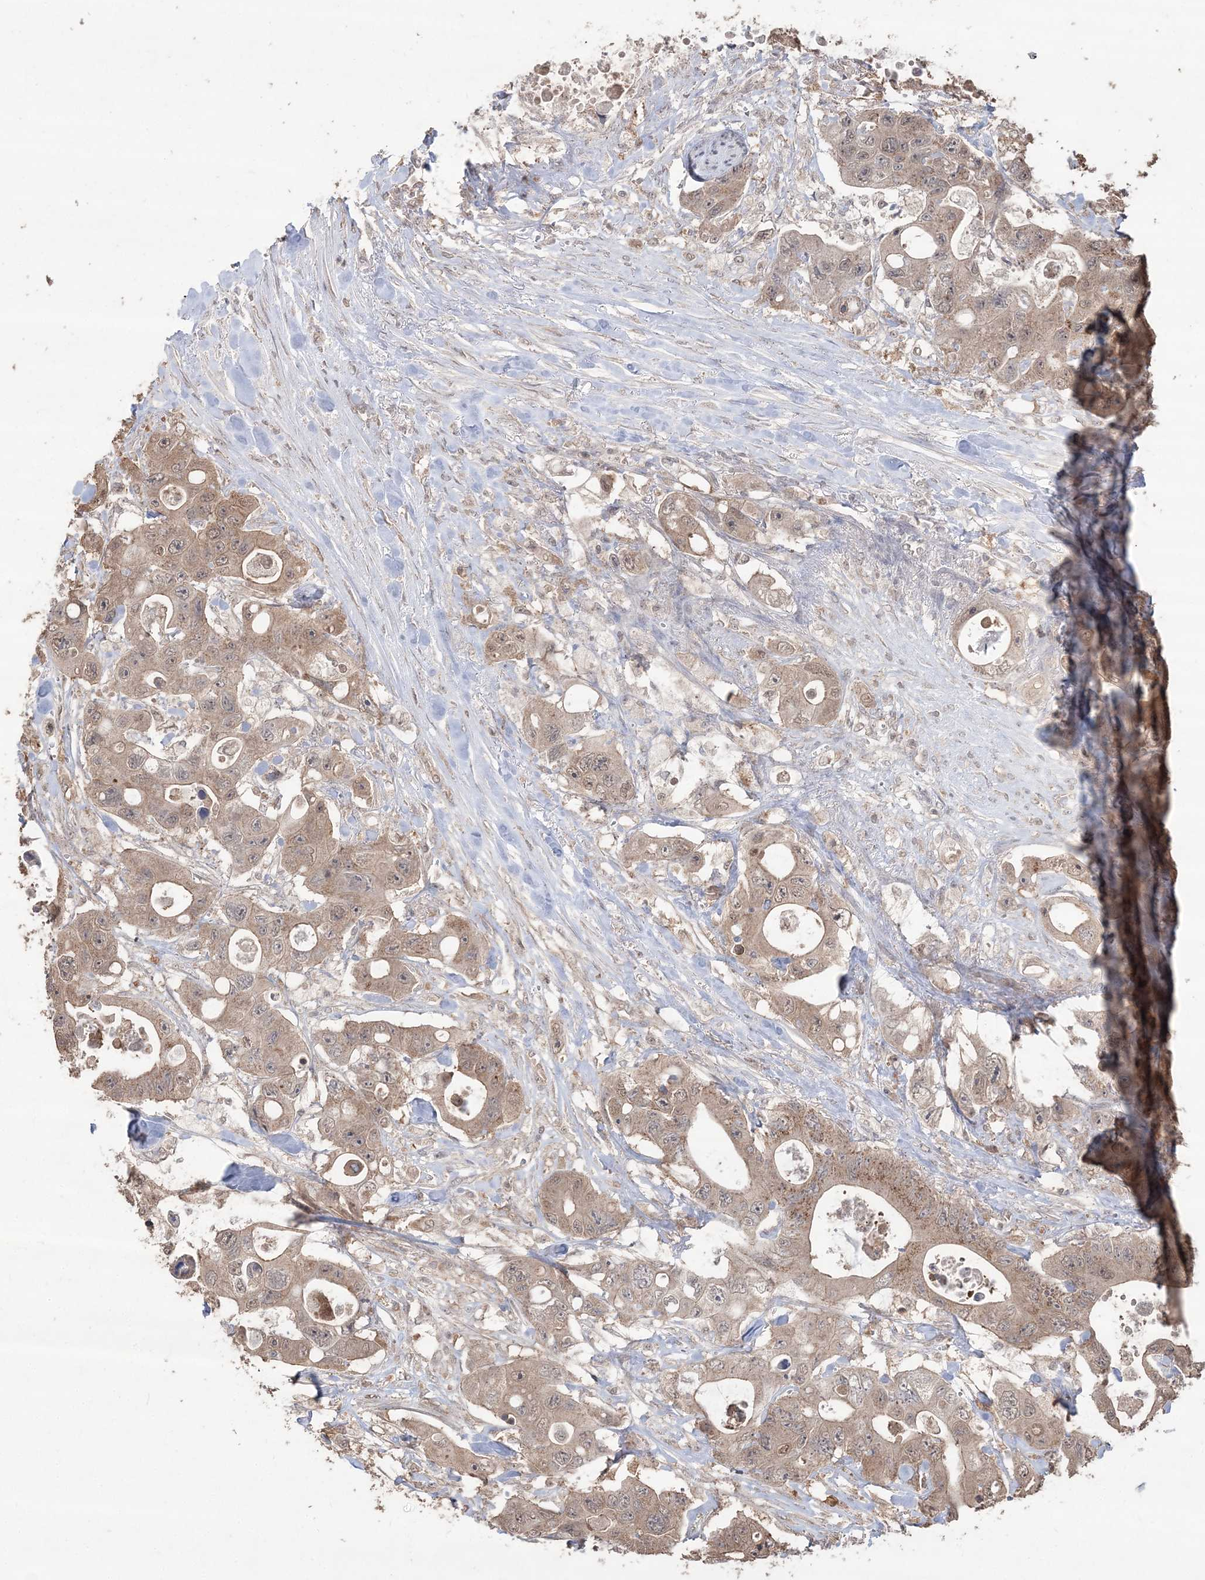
{"staining": {"intensity": "weak", "quantity": ">75%", "location": "cytoplasmic/membranous"}, "tissue": "colorectal cancer", "cell_type": "Tumor cells", "image_type": "cancer", "snomed": [{"axis": "morphology", "description": "Adenocarcinoma, NOS"}, {"axis": "topography", "description": "Colon"}], "caption": "Adenocarcinoma (colorectal) was stained to show a protein in brown. There is low levels of weak cytoplasmic/membranous staining in approximately >75% of tumor cells. The staining was performed using DAB (3,3'-diaminobenzidine) to visualize the protein expression in brown, while the nuclei were stained in blue with hematoxylin (Magnification: 20x).", "gene": "EHHADH", "patient": {"sex": "female", "age": 46}}